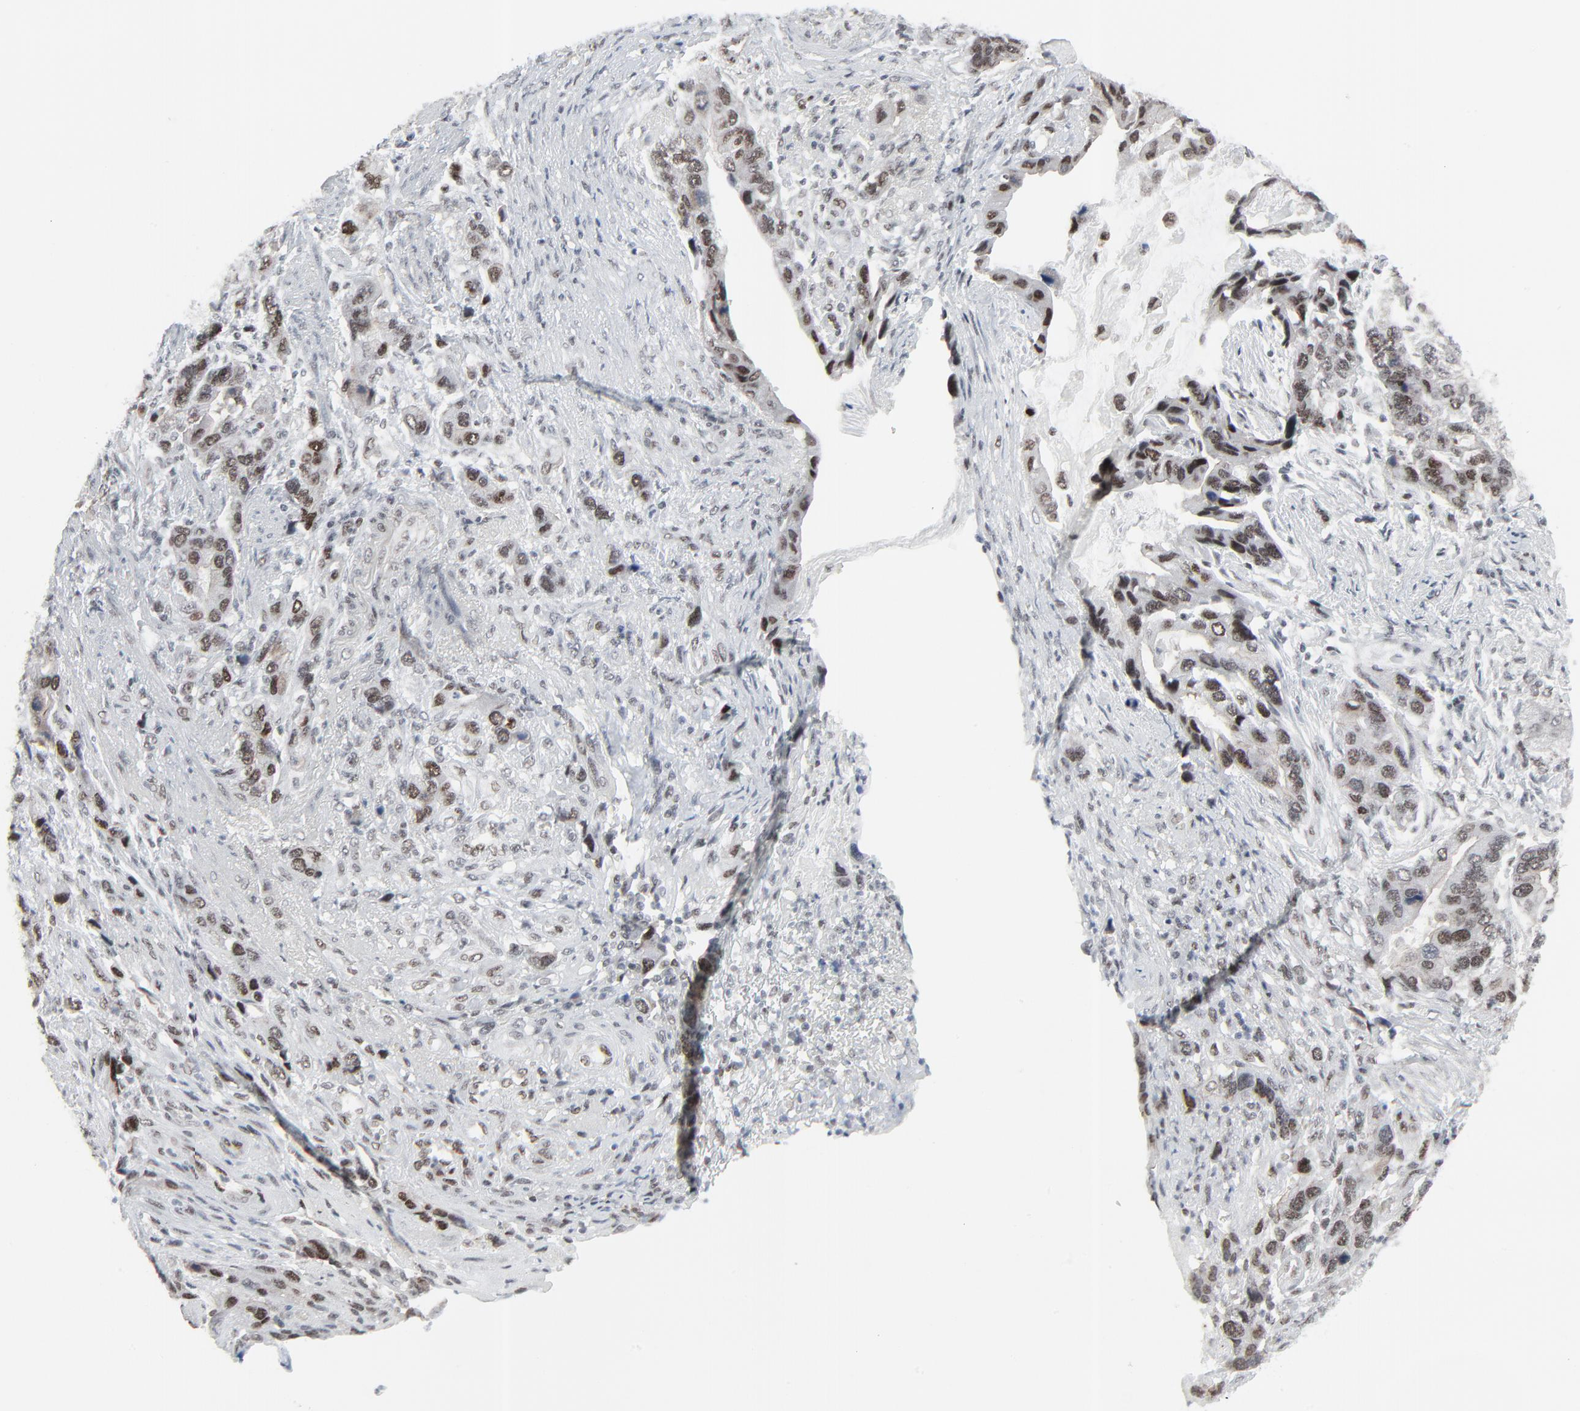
{"staining": {"intensity": "moderate", "quantity": "25%-75%", "location": "nuclear"}, "tissue": "stomach cancer", "cell_type": "Tumor cells", "image_type": "cancer", "snomed": [{"axis": "morphology", "description": "Adenocarcinoma, NOS"}, {"axis": "topography", "description": "Stomach, lower"}], "caption": "Approximately 25%-75% of tumor cells in stomach adenocarcinoma exhibit moderate nuclear protein staining as visualized by brown immunohistochemical staining.", "gene": "FBXO28", "patient": {"sex": "female", "age": 93}}